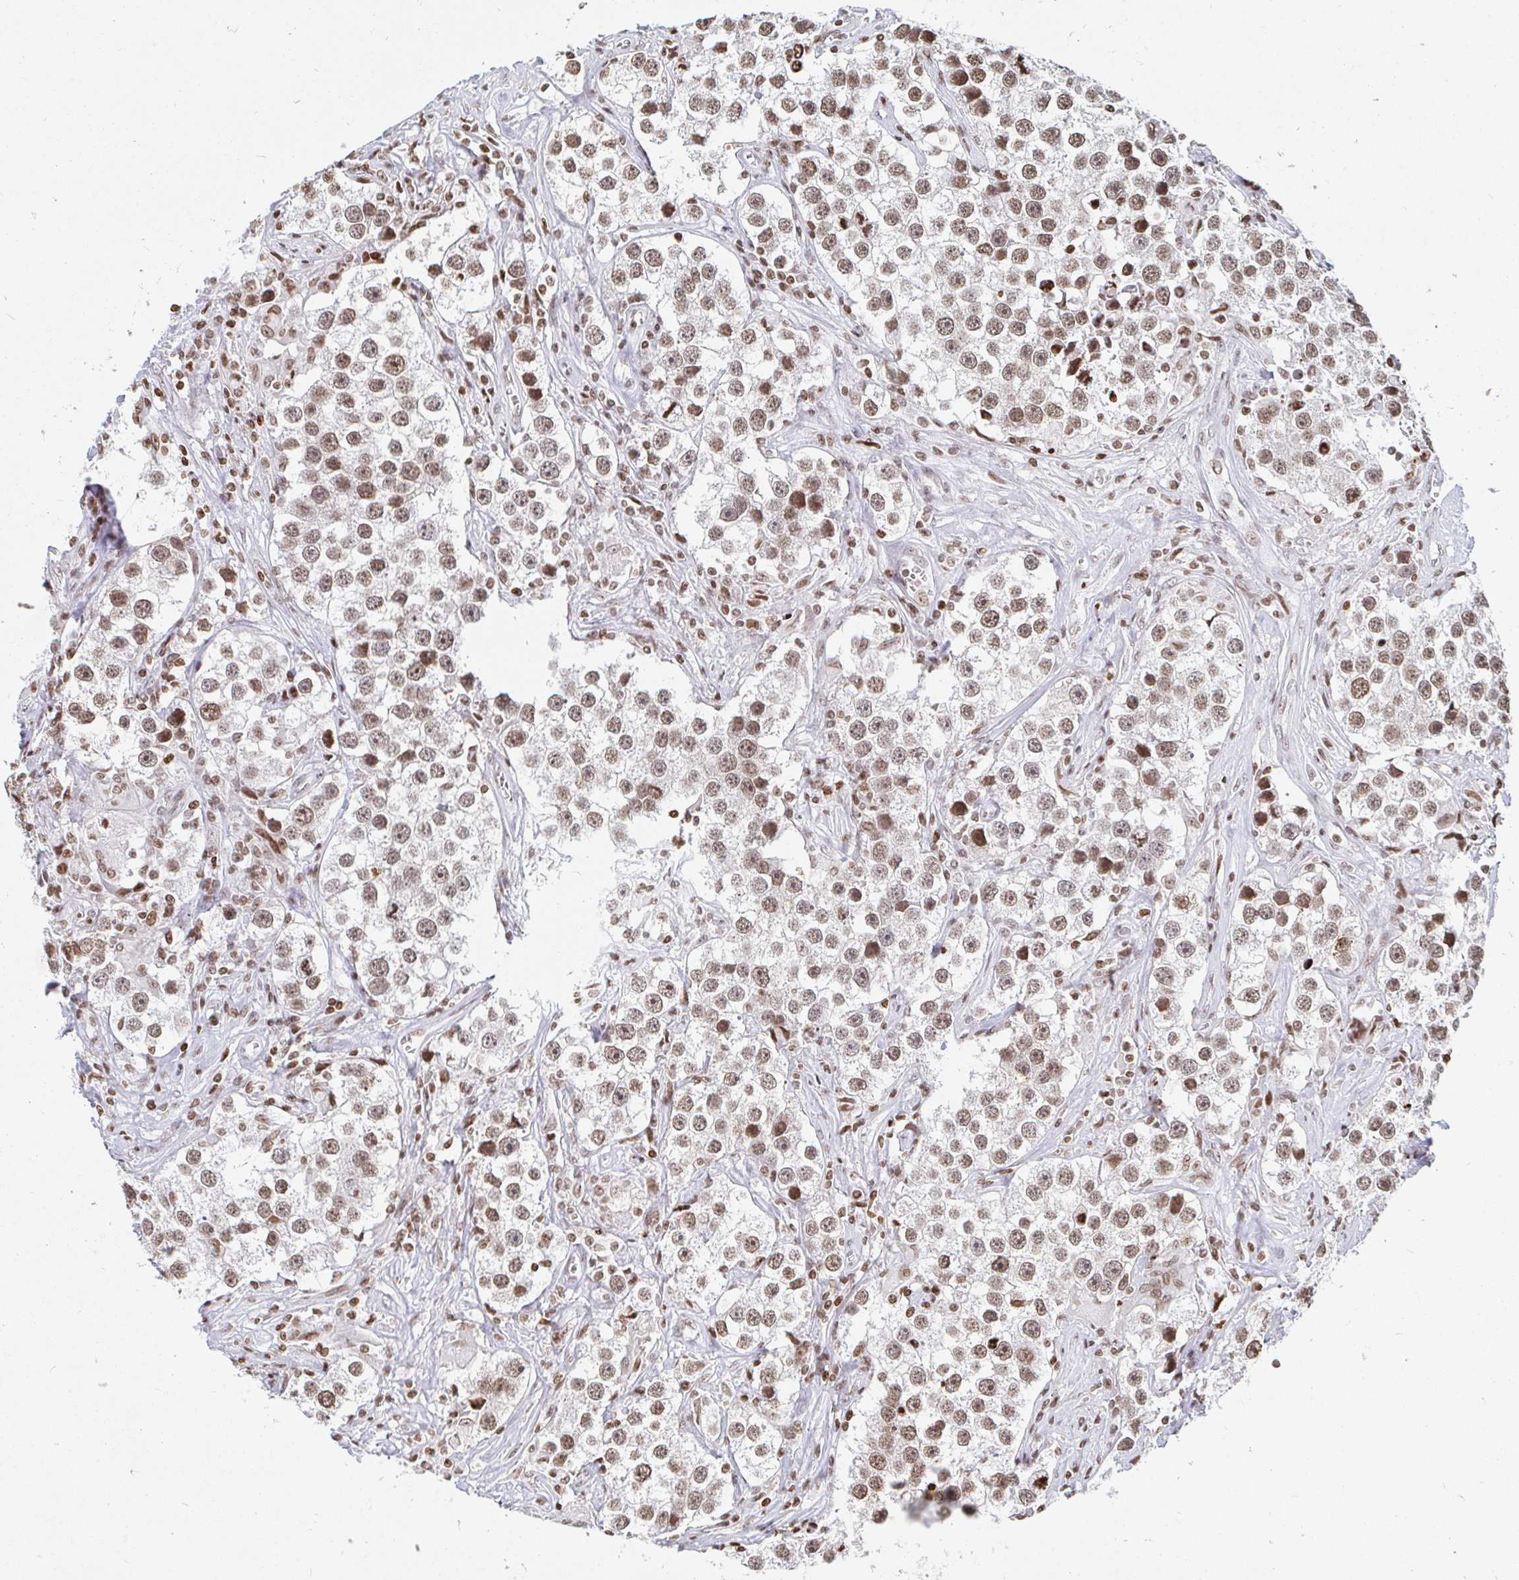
{"staining": {"intensity": "moderate", "quantity": ">75%", "location": "nuclear"}, "tissue": "testis cancer", "cell_type": "Tumor cells", "image_type": "cancer", "snomed": [{"axis": "morphology", "description": "Seminoma, NOS"}, {"axis": "topography", "description": "Testis"}], "caption": "High-power microscopy captured an immunohistochemistry (IHC) histopathology image of testis cancer, revealing moderate nuclear positivity in about >75% of tumor cells. (Brightfield microscopy of DAB IHC at high magnification).", "gene": "HOXC10", "patient": {"sex": "male", "age": 49}}